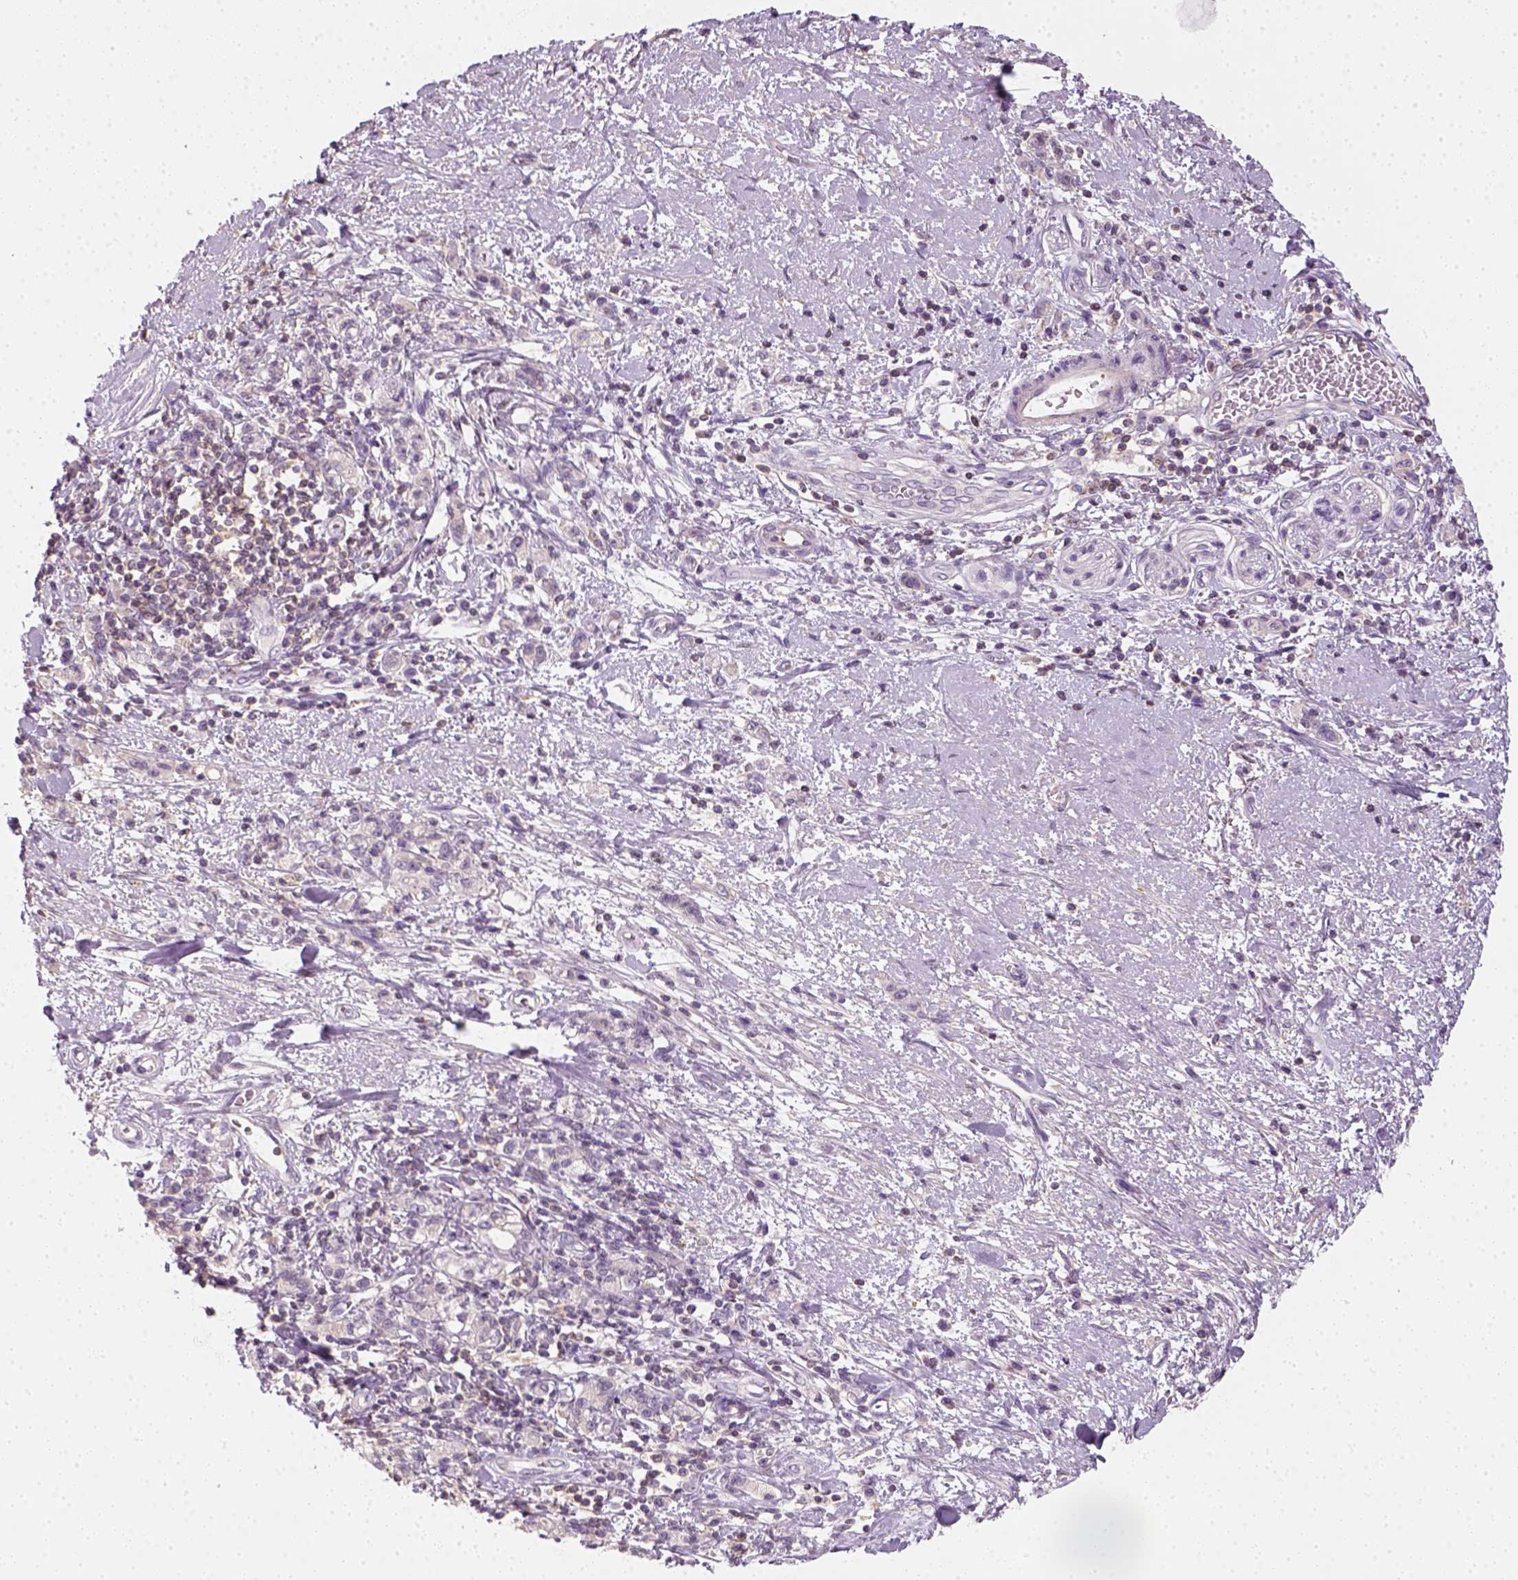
{"staining": {"intensity": "negative", "quantity": "none", "location": "none"}, "tissue": "stomach cancer", "cell_type": "Tumor cells", "image_type": "cancer", "snomed": [{"axis": "morphology", "description": "Adenocarcinoma, NOS"}, {"axis": "topography", "description": "Stomach"}], "caption": "There is no significant staining in tumor cells of adenocarcinoma (stomach).", "gene": "EPHB1", "patient": {"sex": "male", "age": 77}}